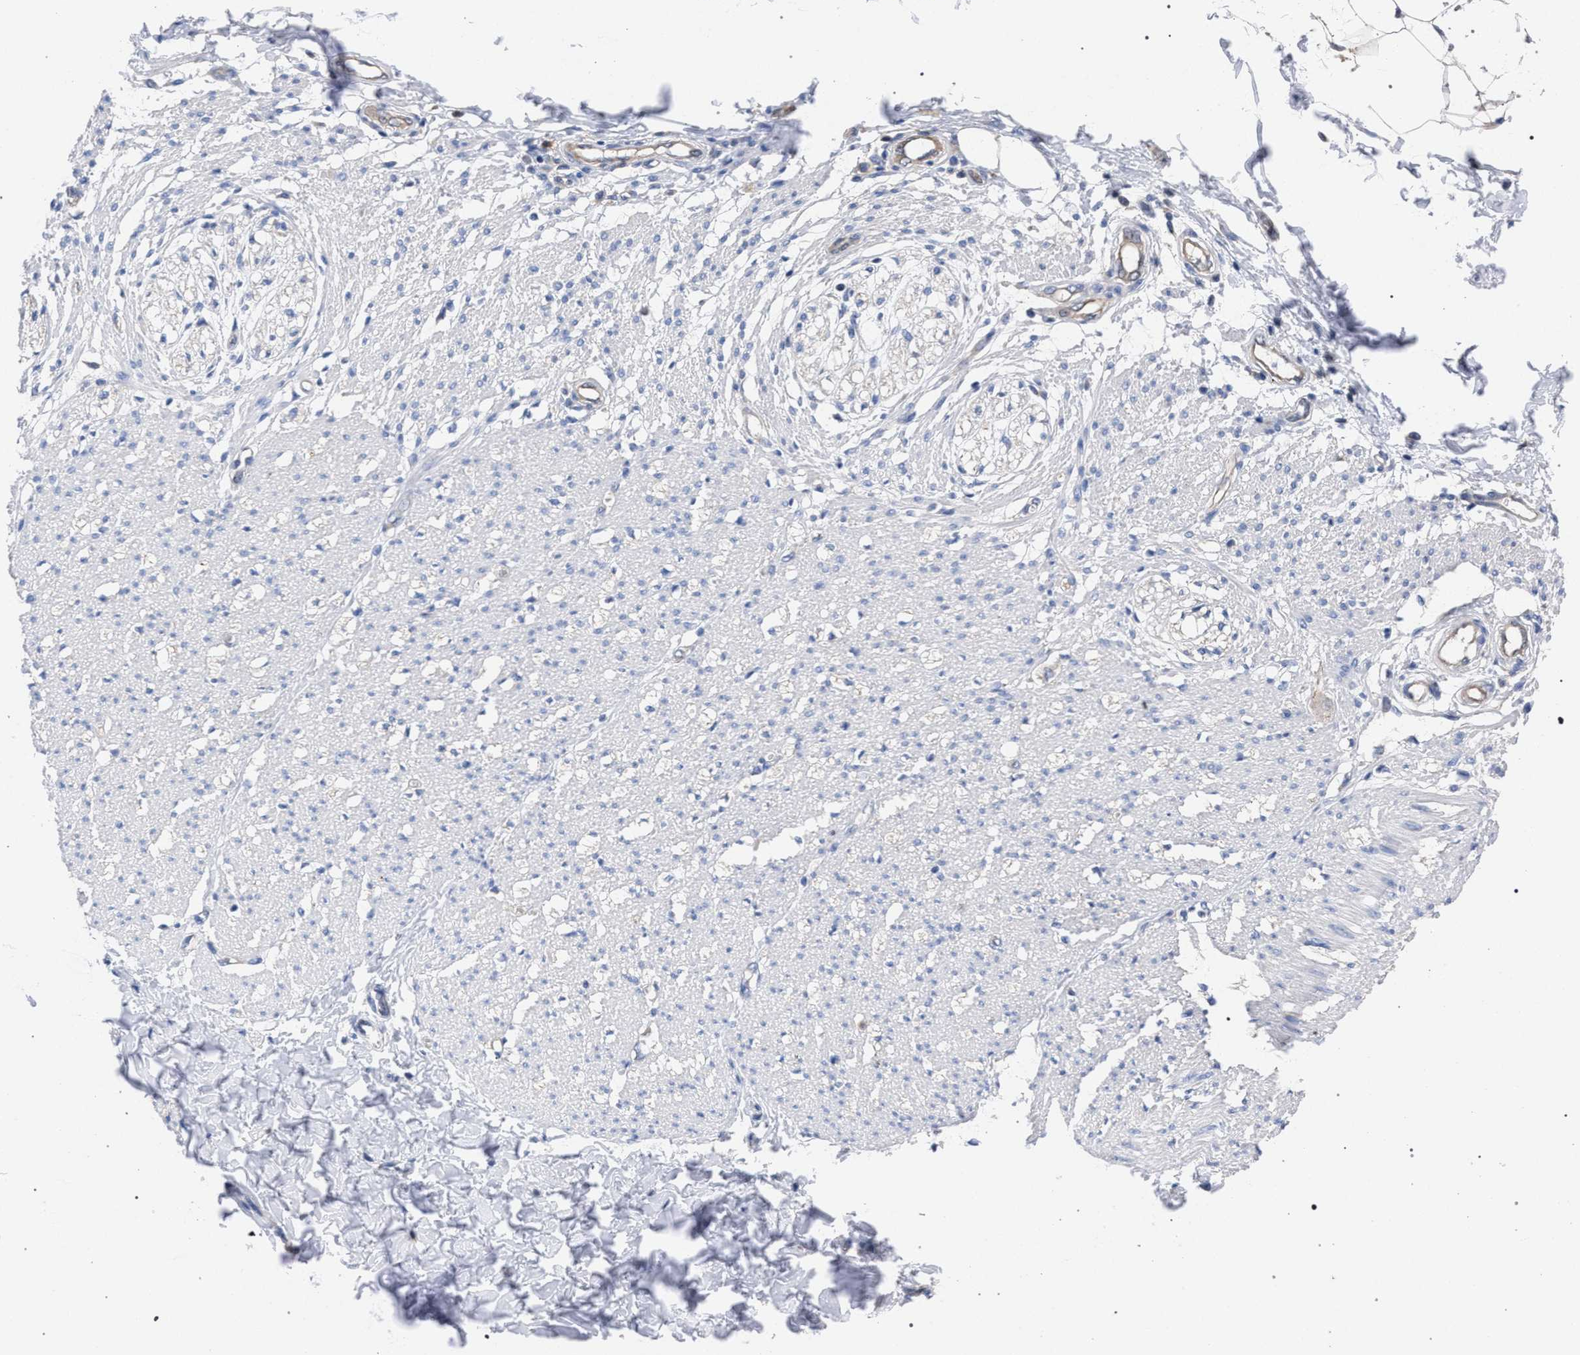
{"staining": {"intensity": "negative", "quantity": "none", "location": "none"}, "tissue": "smooth muscle", "cell_type": "Smooth muscle cells", "image_type": "normal", "snomed": [{"axis": "morphology", "description": "Normal tissue, NOS"}, {"axis": "morphology", "description": "Adenocarcinoma, NOS"}, {"axis": "topography", "description": "Colon"}, {"axis": "topography", "description": "Peripheral nerve tissue"}], "caption": "High power microscopy histopathology image of an IHC image of unremarkable smooth muscle, revealing no significant staining in smooth muscle cells.", "gene": "GMPR", "patient": {"sex": "male", "age": 14}}